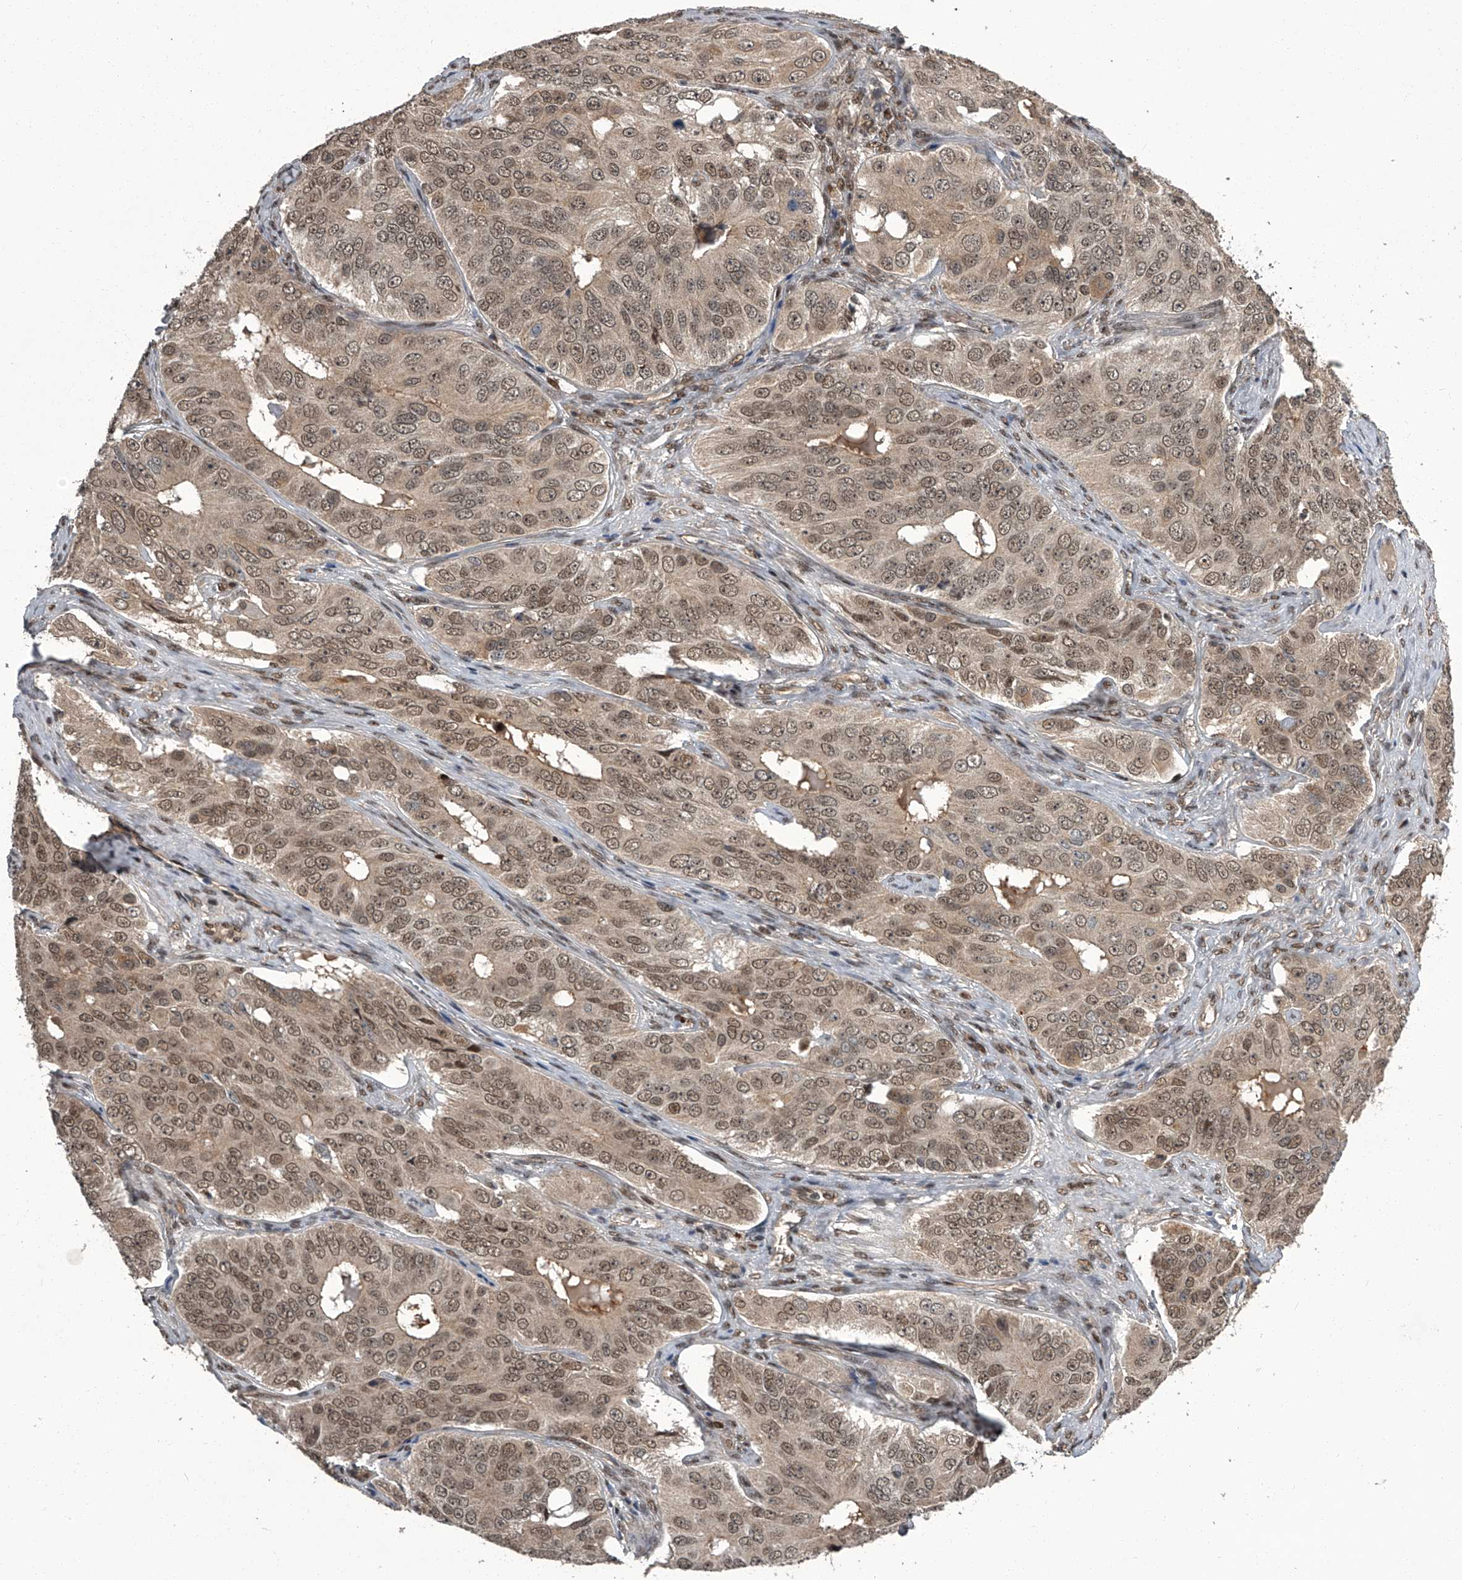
{"staining": {"intensity": "moderate", "quantity": ">75%", "location": "nuclear"}, "tissue": "ovarian cancer", "cell_type": "Tumor cells", "image_type": "cancer", "snomed": [{"axis": "morphology", "description": "Carcinoma, endometroid"}, {"axis": "topography", "description": "Ovary"}], "caption": "Immunohistochemistry micrograph of human endometroid carcinoma (ovarian) stained for a protein (brown), which demonstrates medium levels of moderate nuclear expression in approximately >75% of tumor cells.", "gene": "SLC12A8", "patient": {"sex": "female", "age": 51}}